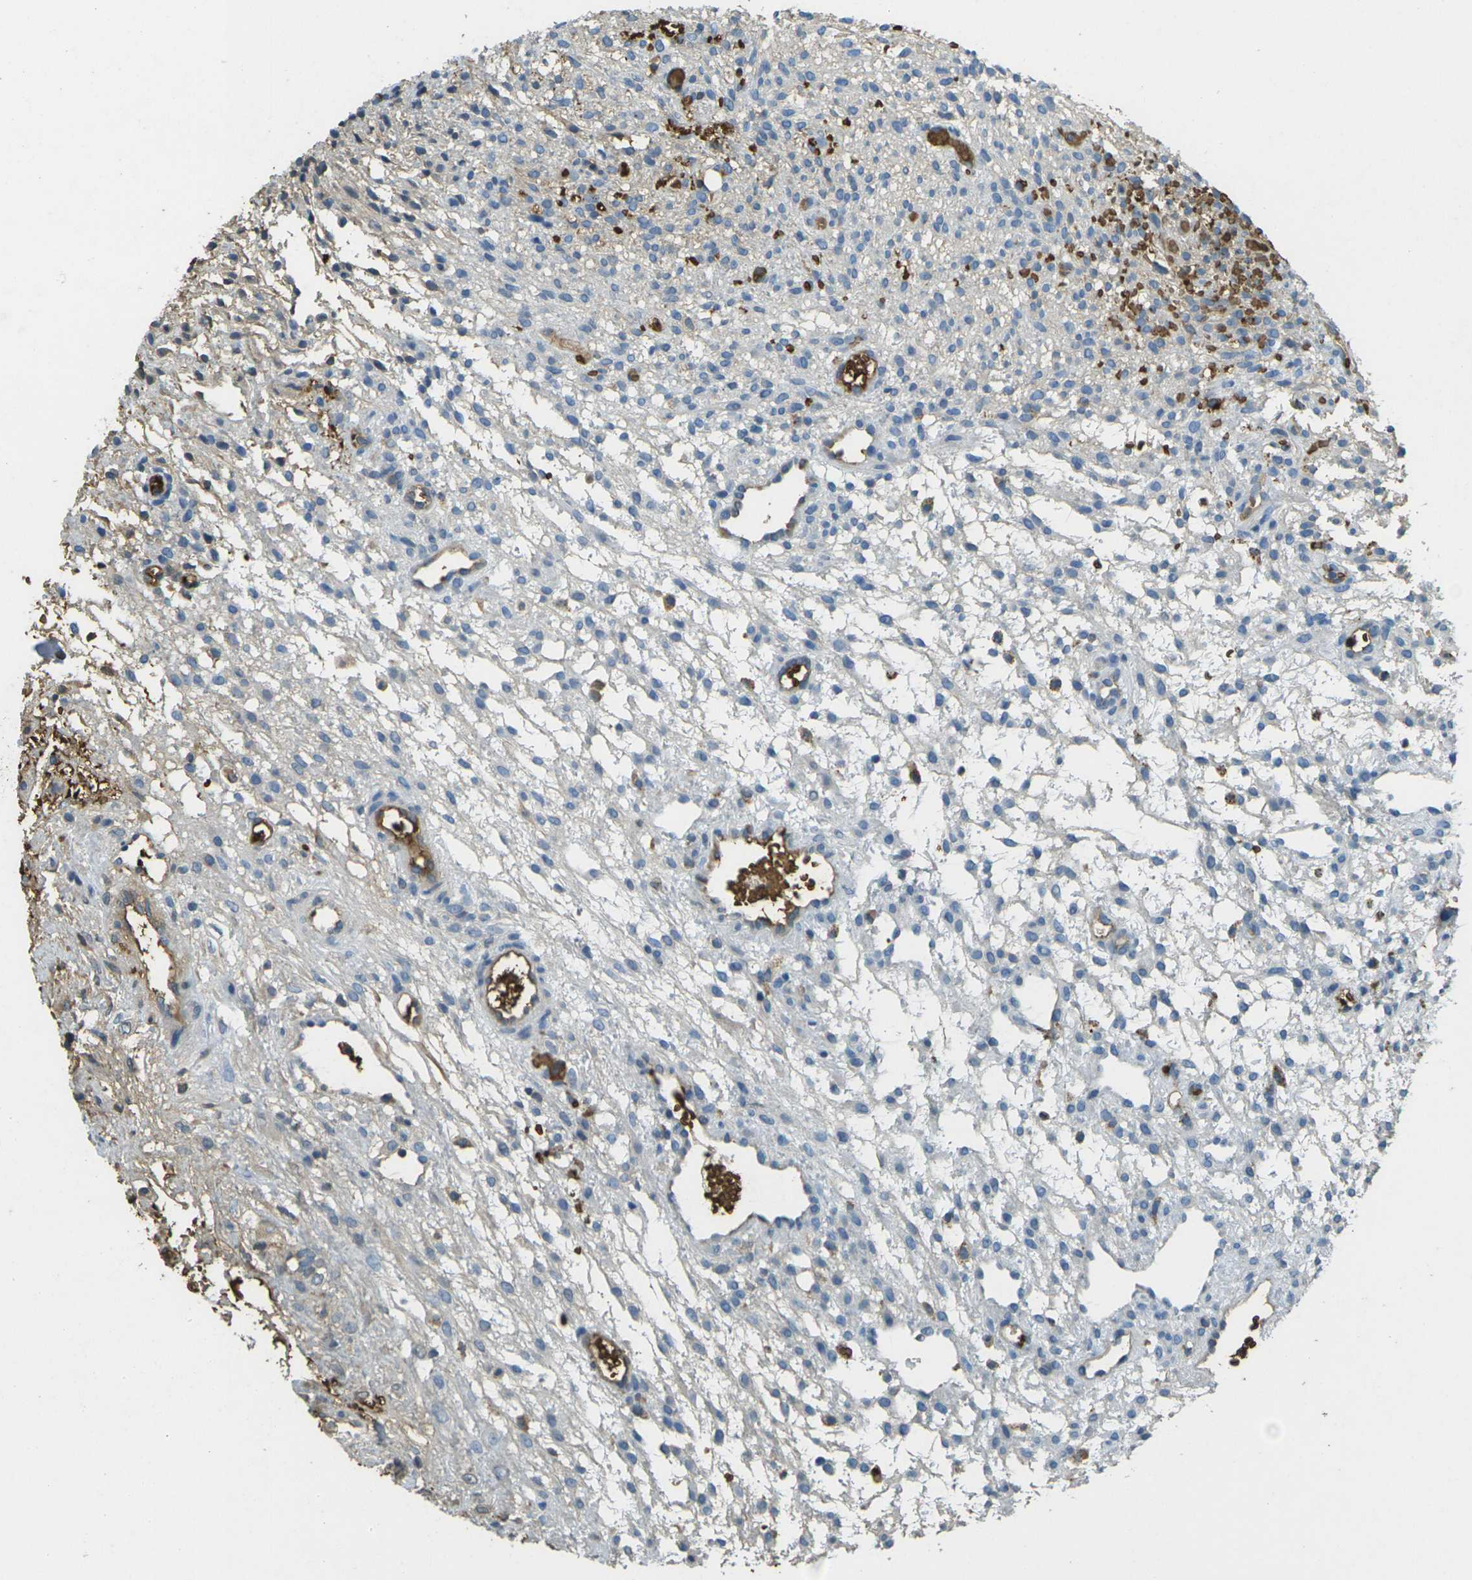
{"staining": {"intensity": "negative", "quantity": "none", "location": "none"}, "tissue": "ovary", "cell_type": "Follicle cells", "image_type": "normal", "snomed": [{"axis": "morphology", "description": "Normal tissue, NOS"}, {"axis": "morphology", "description": "Cyst, NOS"}, {"axis": "topography", "description": "Ovary"}], "caption": "Human ovary stained for a protein using immunohistochemistry displays no expression in follicle cells.", "gene": "HBB", "patient": {"sex": "female", "age": 18}}